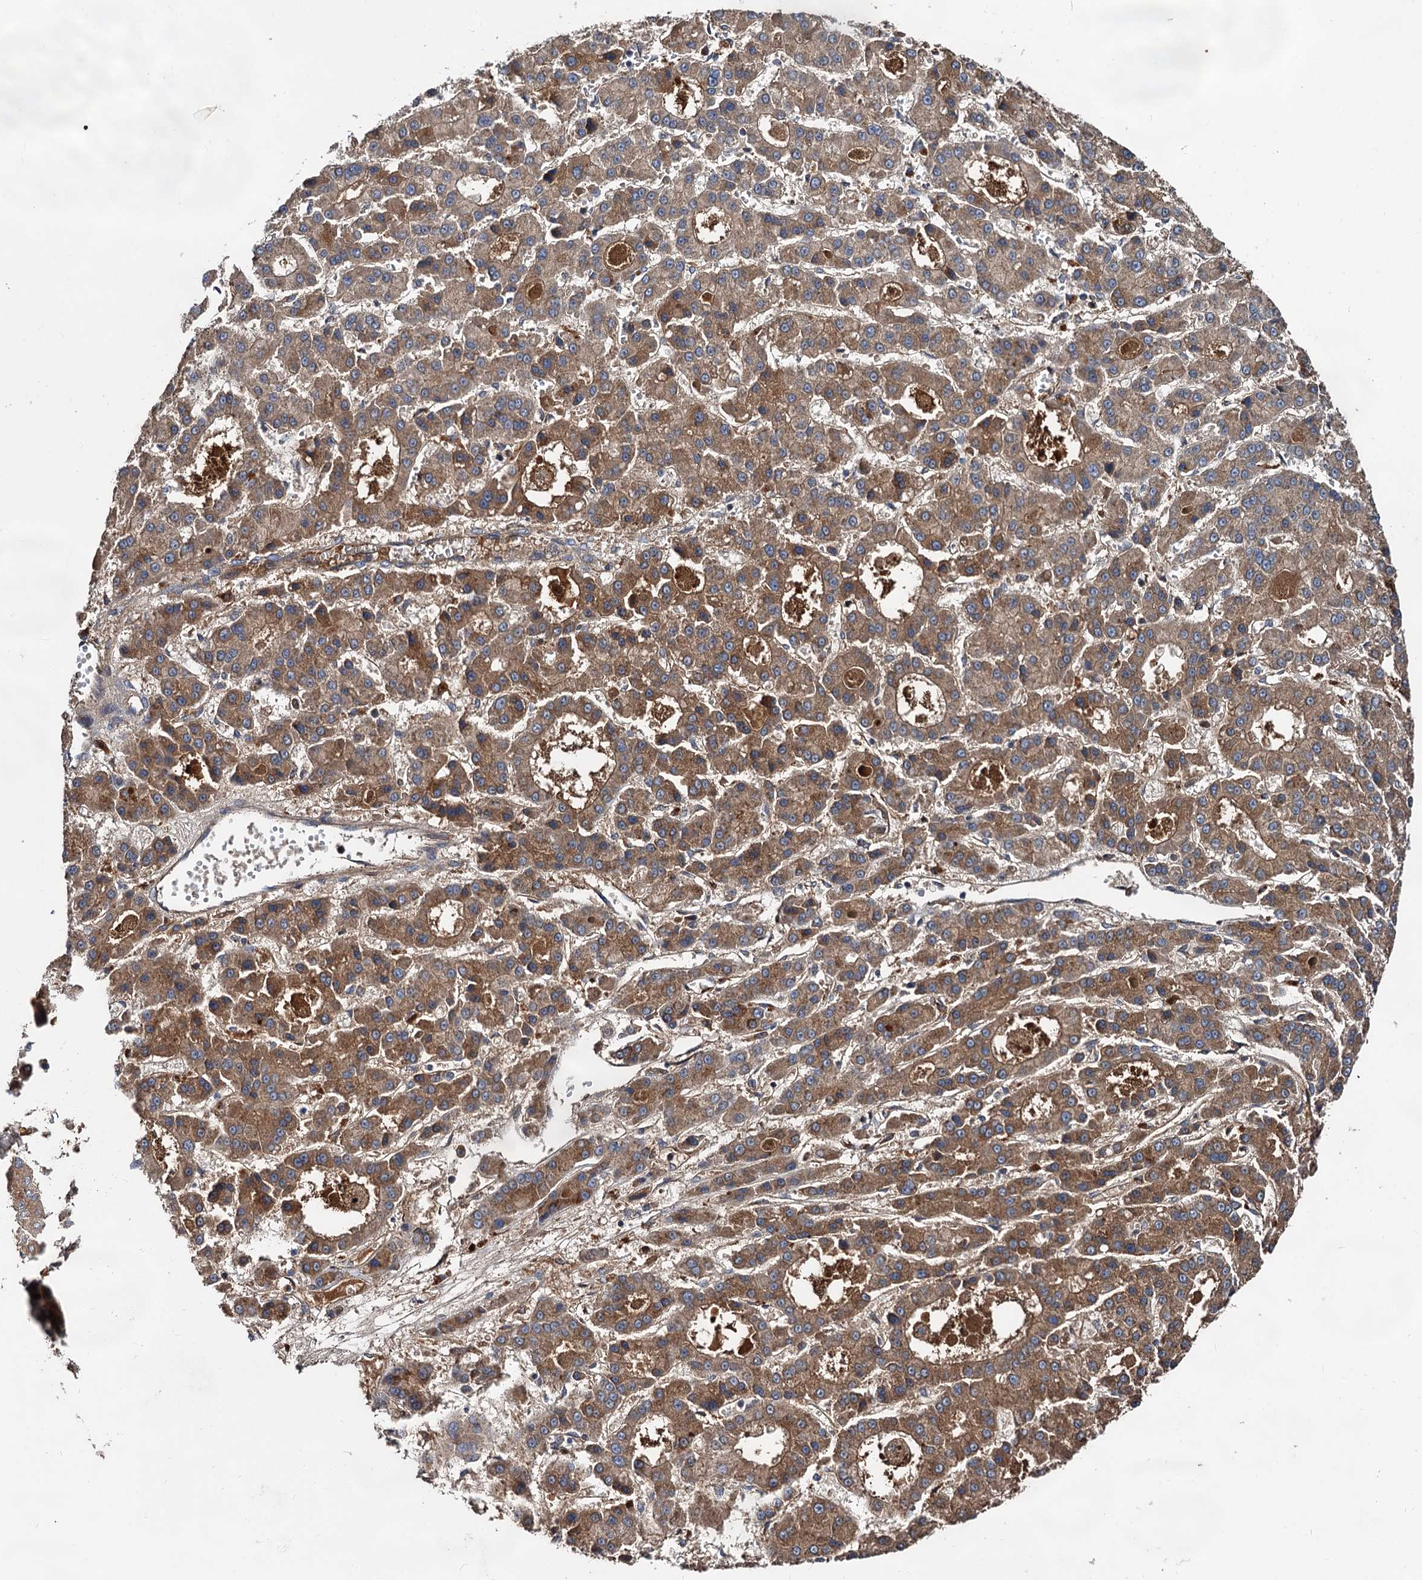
{"staining": {"intensity": "moderate", "quantity": ">75%", "location": "cytoplasmic/membranous"}, "tissue": "liver cancer", "cell_type": "Tumor cells", "image_type": "cancer", "snomed": [{"axis": "morphology", "description": "Carcinoma, Hepatocellular, NOS"}, {"axis": "topography", "description": "Liver"}], "caption": "High-magnification brightfield microscopy of liver cancer stained with DAB (brown) and counterstained with hematoxylin (blue). tumor cells exhibit moderate cytoplasmic/membranous positivity is seen in about>75% of cells.", "gene": "TEX9", "patient": {"sex": "male", "age": 70}}